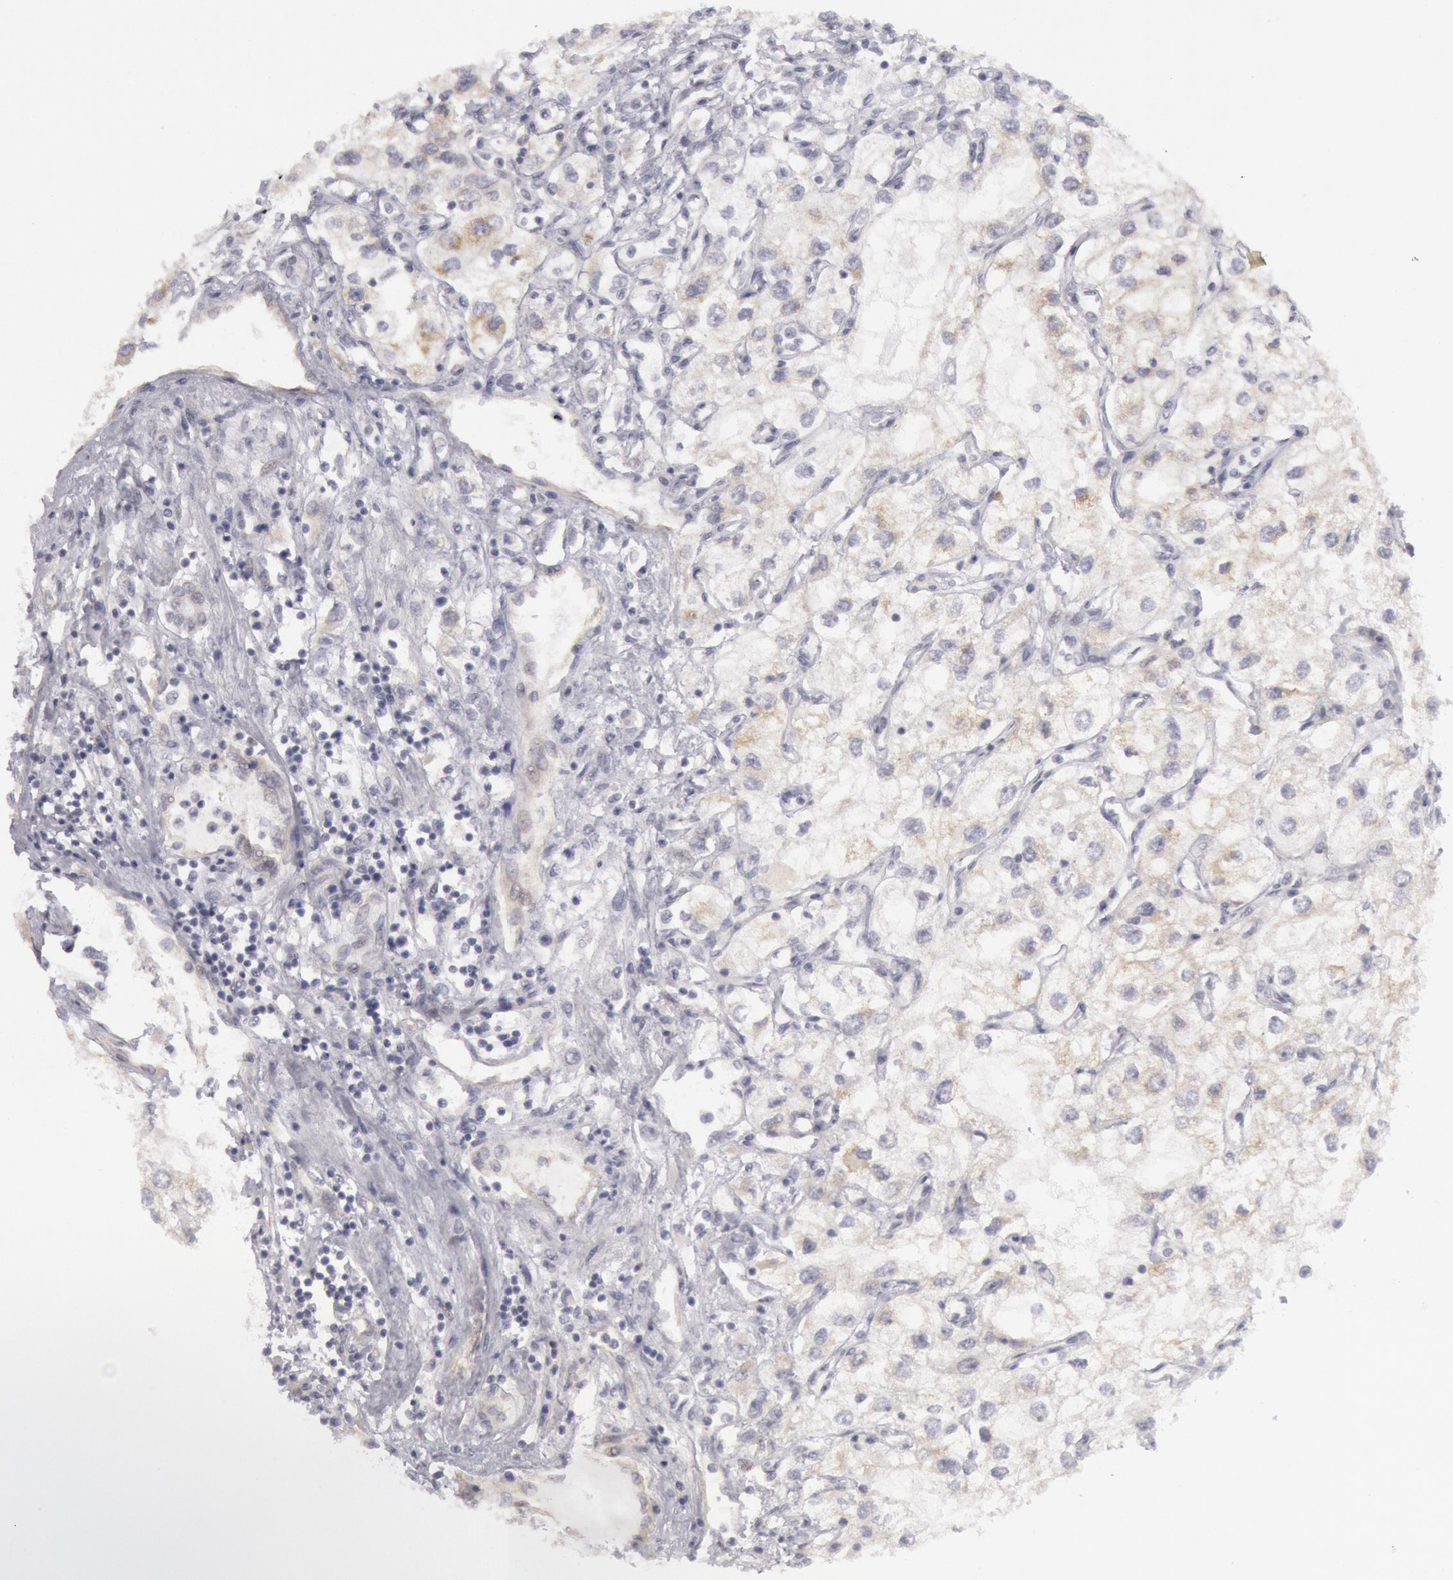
{"staining": {"intensity": "negative", "quantity": "none", "location": "none"}, "tissue": "renal cancer", "cell_type": "Tumor cells", "image_type": "cancer", "snomed": [{"axis": "morphology", "description": "Adenocarcinoma, NOS"}, {"axis": "topography", "description": "Kidney"}], "caption": "A high-resolution photomicrograph shows immunohistochemistry (IHC) staining of renal cancer, which demonstrates no significant positivity in tumor cells.", "gene": "JOSD1", "patient": {"sex": "male", "age": 57}}